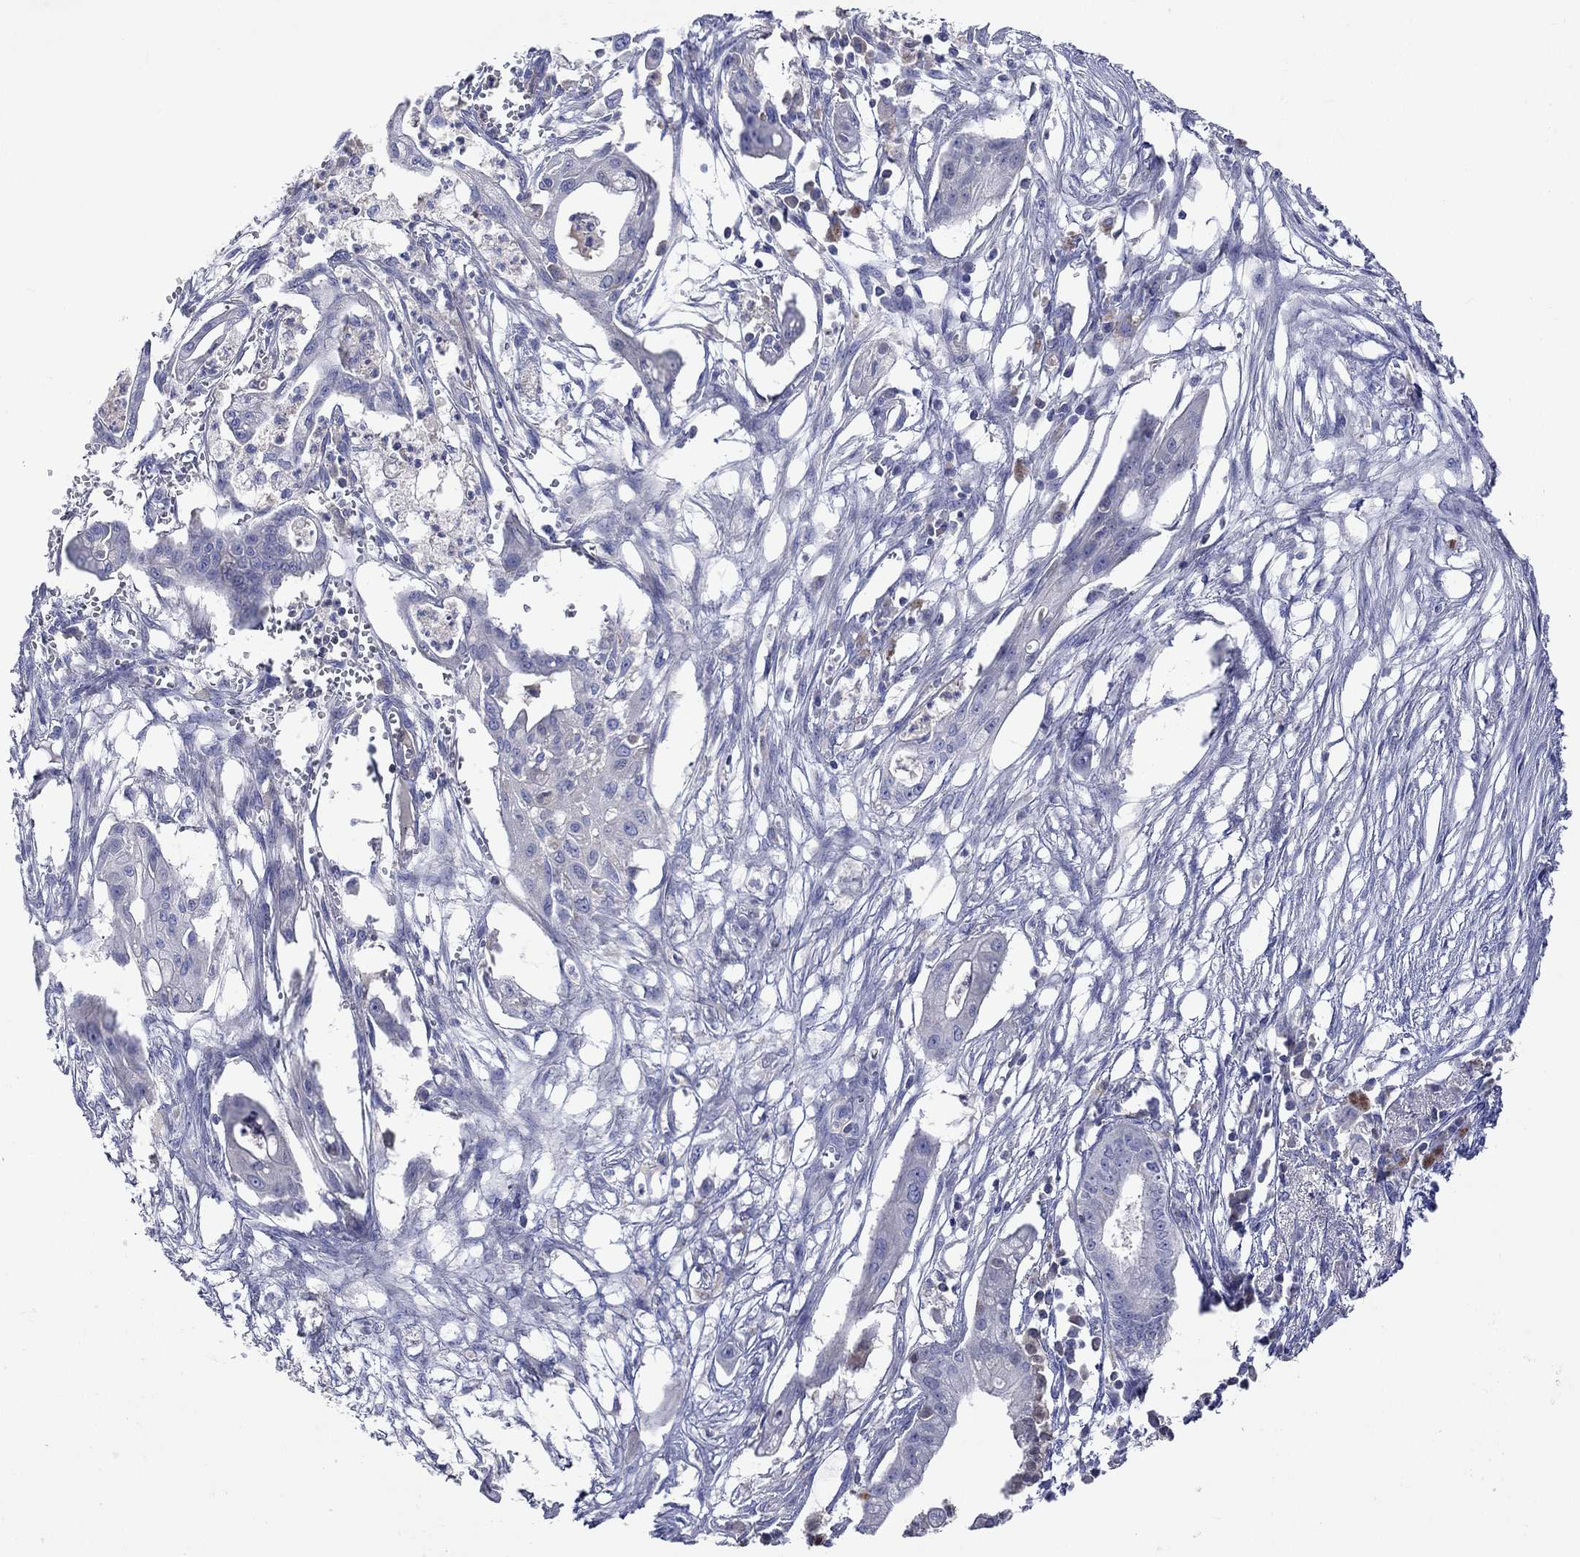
{"staining": {"intensity": "negative", "quantity": "none", "location": "none"}, "tissue": "pancreatic cancer", "cell_type": "Tumor cells", "image_type": "cancer", "snomed": [{"axis": "morphology", "description": "Normal tissue, NOS"}, {"axis": "morphology", "description": "Adenocarcinoma, NOS"}, {"axis": "topography", "description": "Pancreas"}], "caption": "Human pancreatic cancer stained for a protein using IHC shows no staining in tumor cells.", "gene": "LRFN4", "patient": {"sex": "female", "age": 58}}